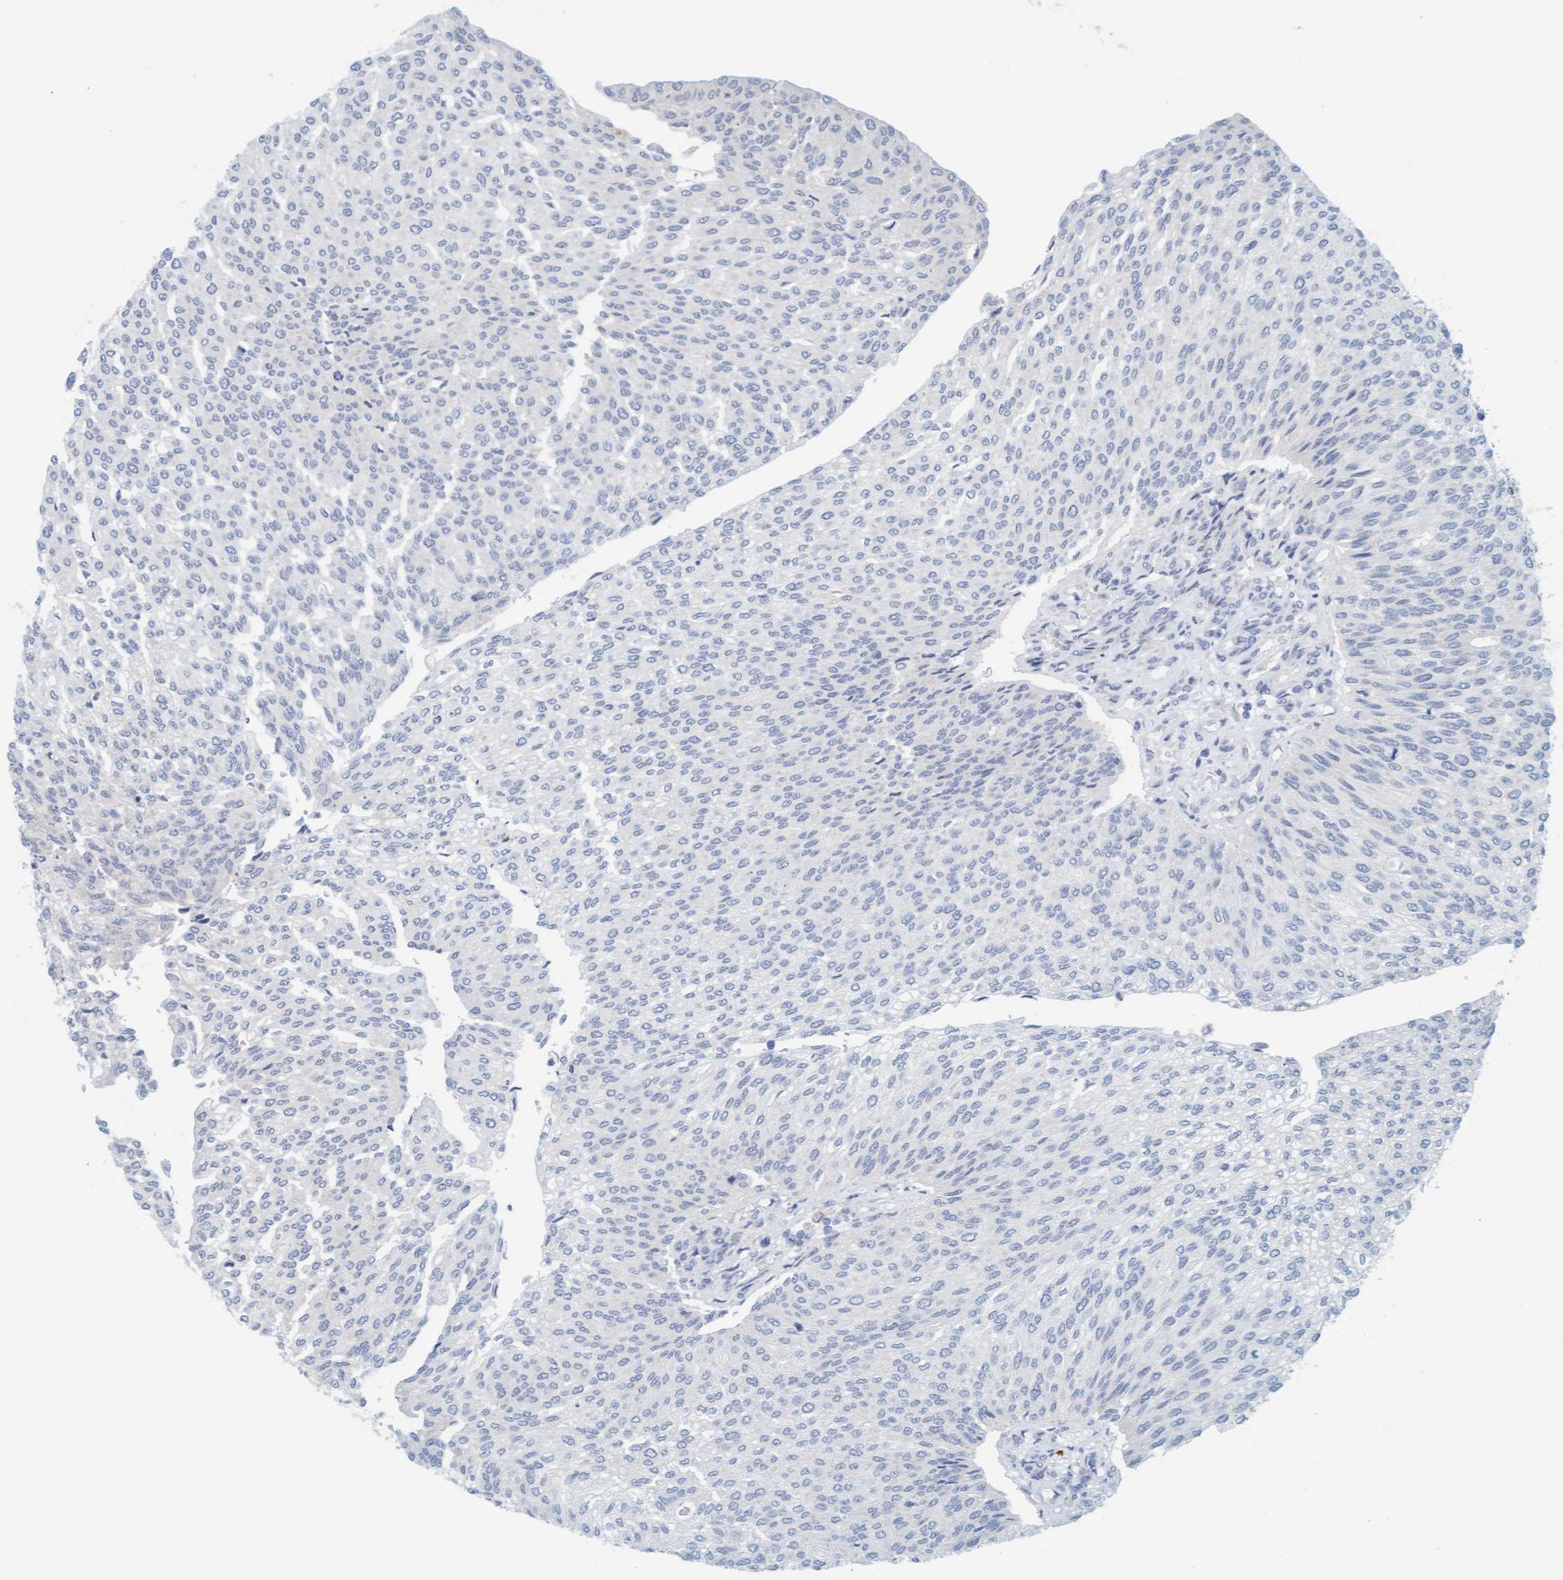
{"staining": {"intensity": "negative", "quantity": "none", "location": "none"}, "tissue": "urothelial cancer", "cell_type": "Tumor cells", "image_type": "cancer", "snomed": [{"axis": "morphology", "description": "Urothelial carcinoma, Low grade"}, {"axis": "topography", "description": "Urinary bladder"}], "caption": "An immunohistochemistry image of urothelial carcinoma (low-grade) is shown. There is no staining in tumor cells of urothelial carcinoma (low-grade).", "gene": "CPA3", "patient": {"sex": "female", "age": 79}}